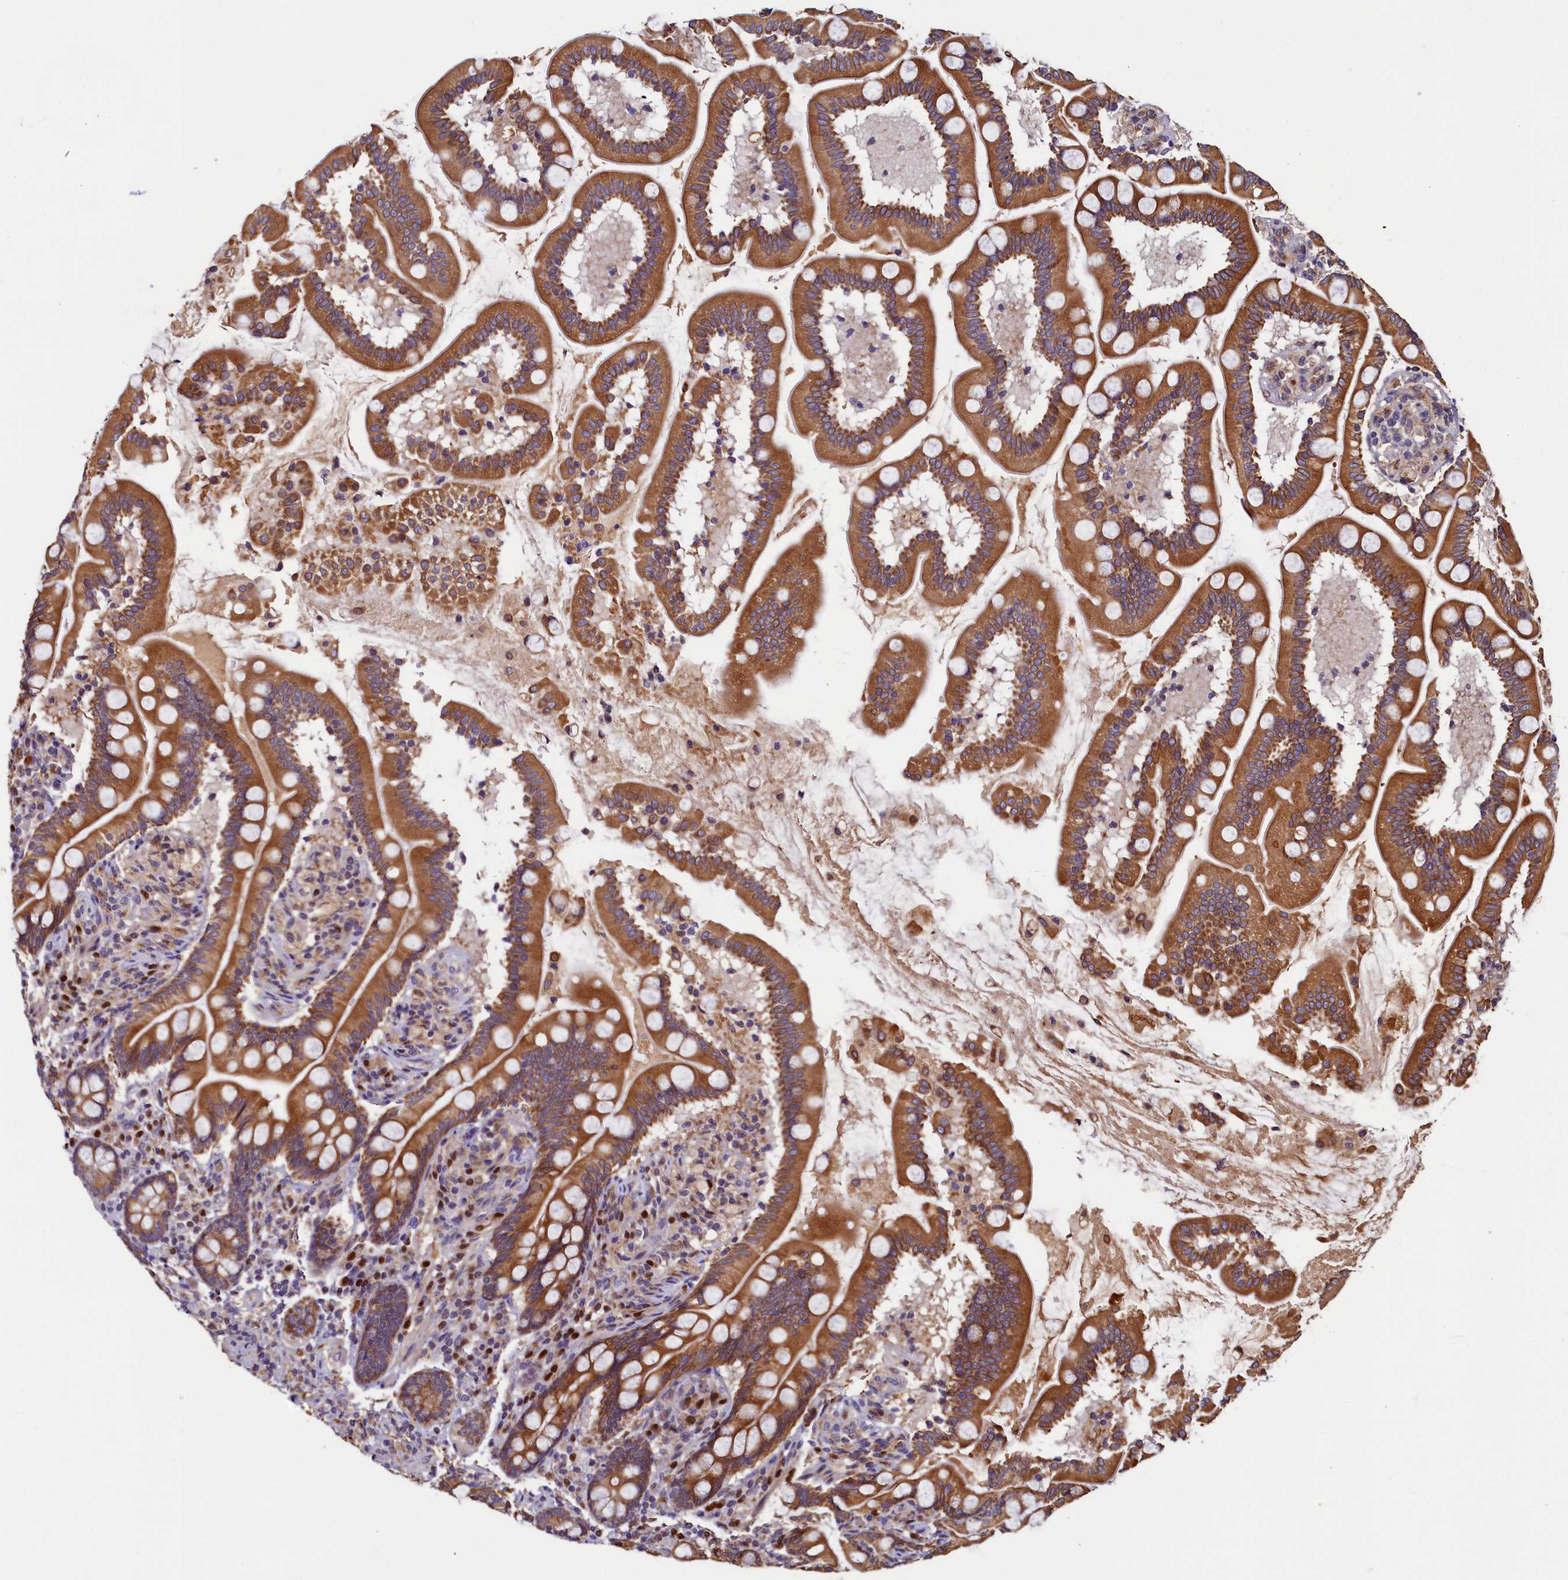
{"staining": {"intensity": "moderate", "quantity": ">75%", "location": "cytoplasmic/membranous"}, "tissue": "small intestine", "cell_type": "Glandular cells", "image_type": "normal", "snomed": [{"axis": "morphology", "description": "Normal tissue, NOS"}, {"axis": "topography", "description": "Small intestine"}], "caption": "Immunohistochemical staining of normal human small intestine exhibits >75% levels of moderate cytoplasmic/membranous protein positivity in about >75% of glandular cells. (DAB IHC with brightfield microscopy, high magnification).", "gene": "NCKAP5L", "patient": {"sex": "female", "age": 64}}